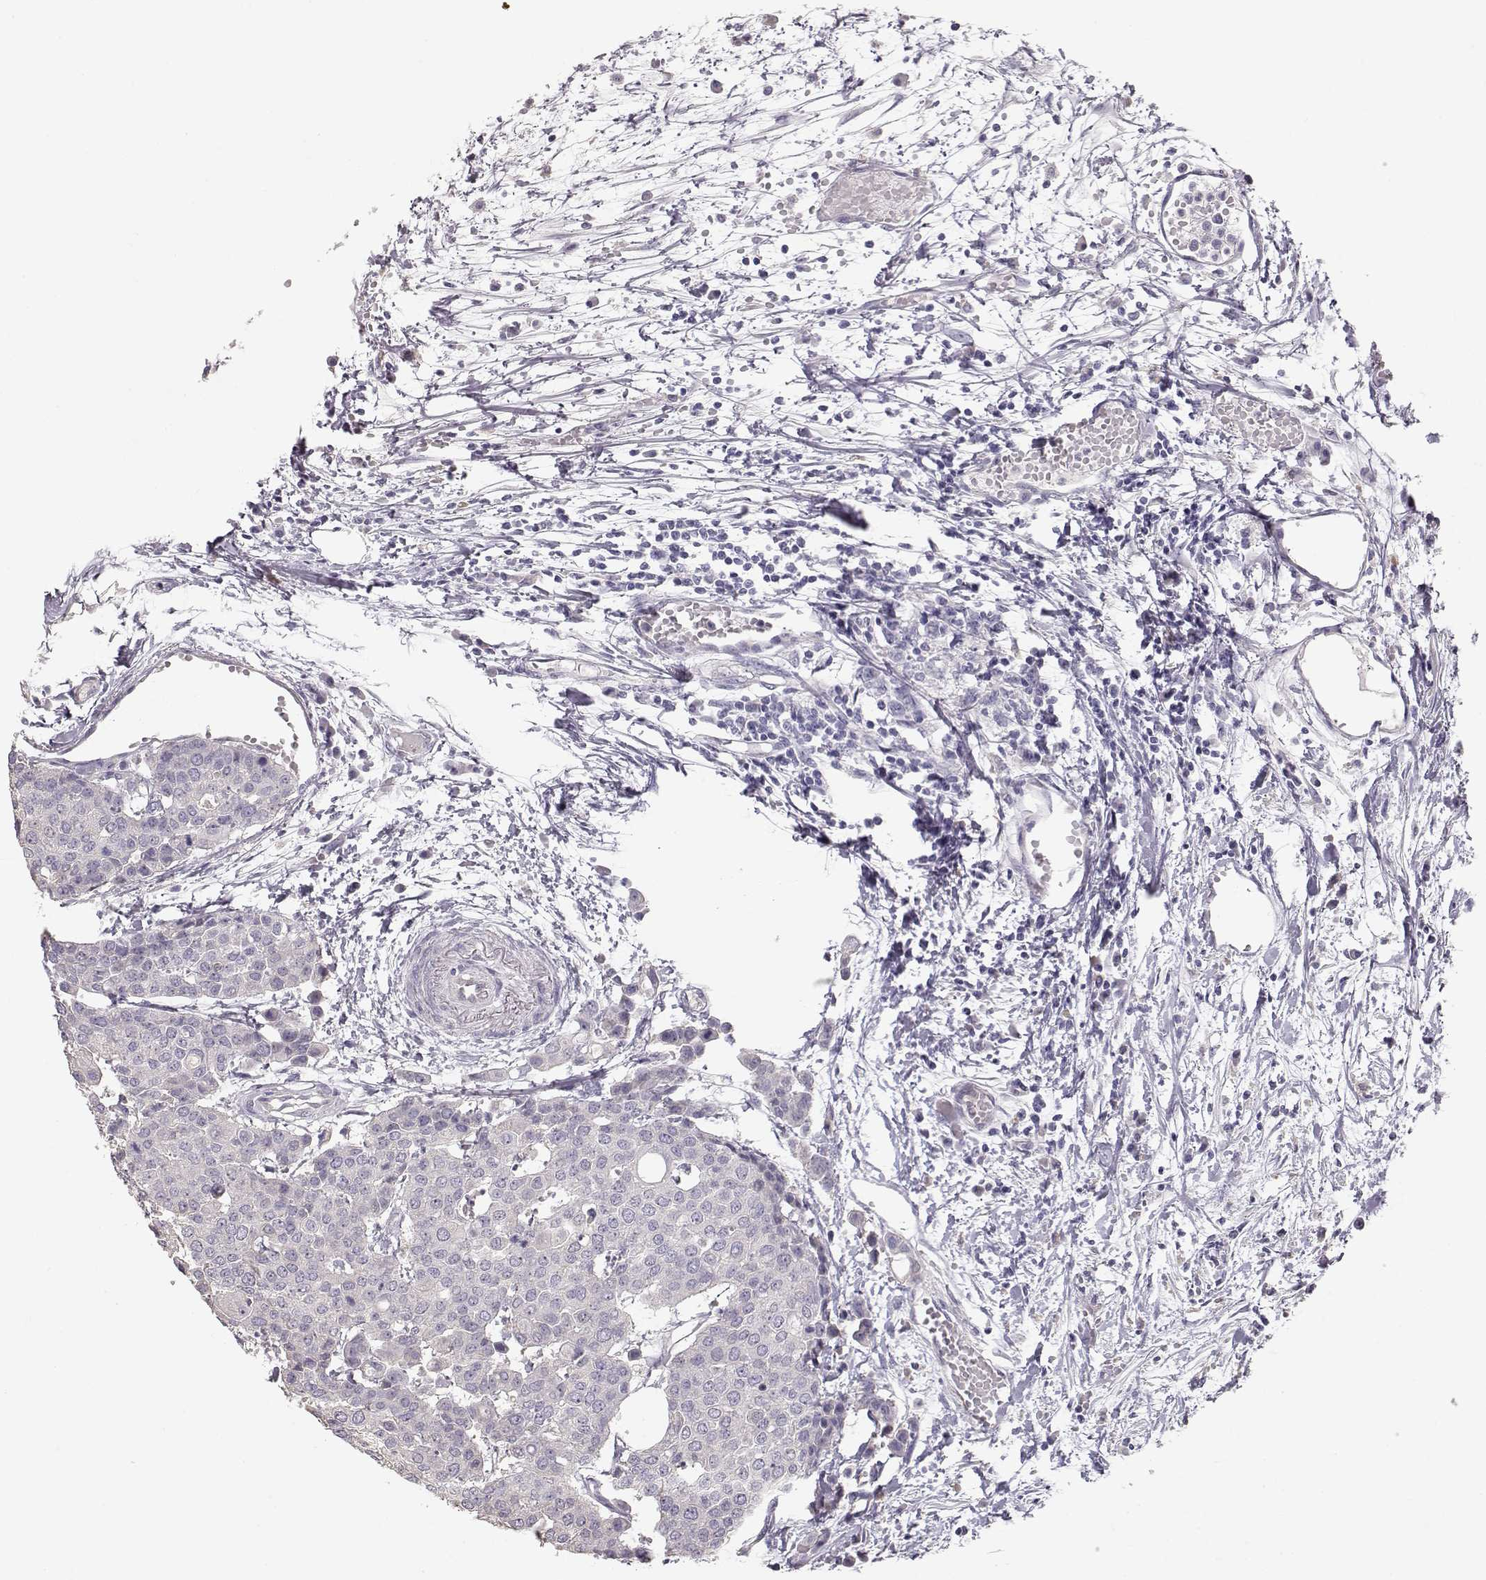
{"staining": {"intensity": "negative", "quantity": "none", "location": "none"}, "tissue": "carcinoid", "cell_type": "Tumor cells", "image_type": "cancer", "snomed": [{"axis": "morphology", "description": "Carcinoid, malignant, NOS"}, {"axis": "topography", "description": "Colon"}], "caption": "A high-resolution micrograph shows immunohistochemistry (IHC) staining of carcinoid, which shows no significant staining in tumor cells.", "gene": "SLC18A1", "patient": {"sex": "male", "age": 81}}